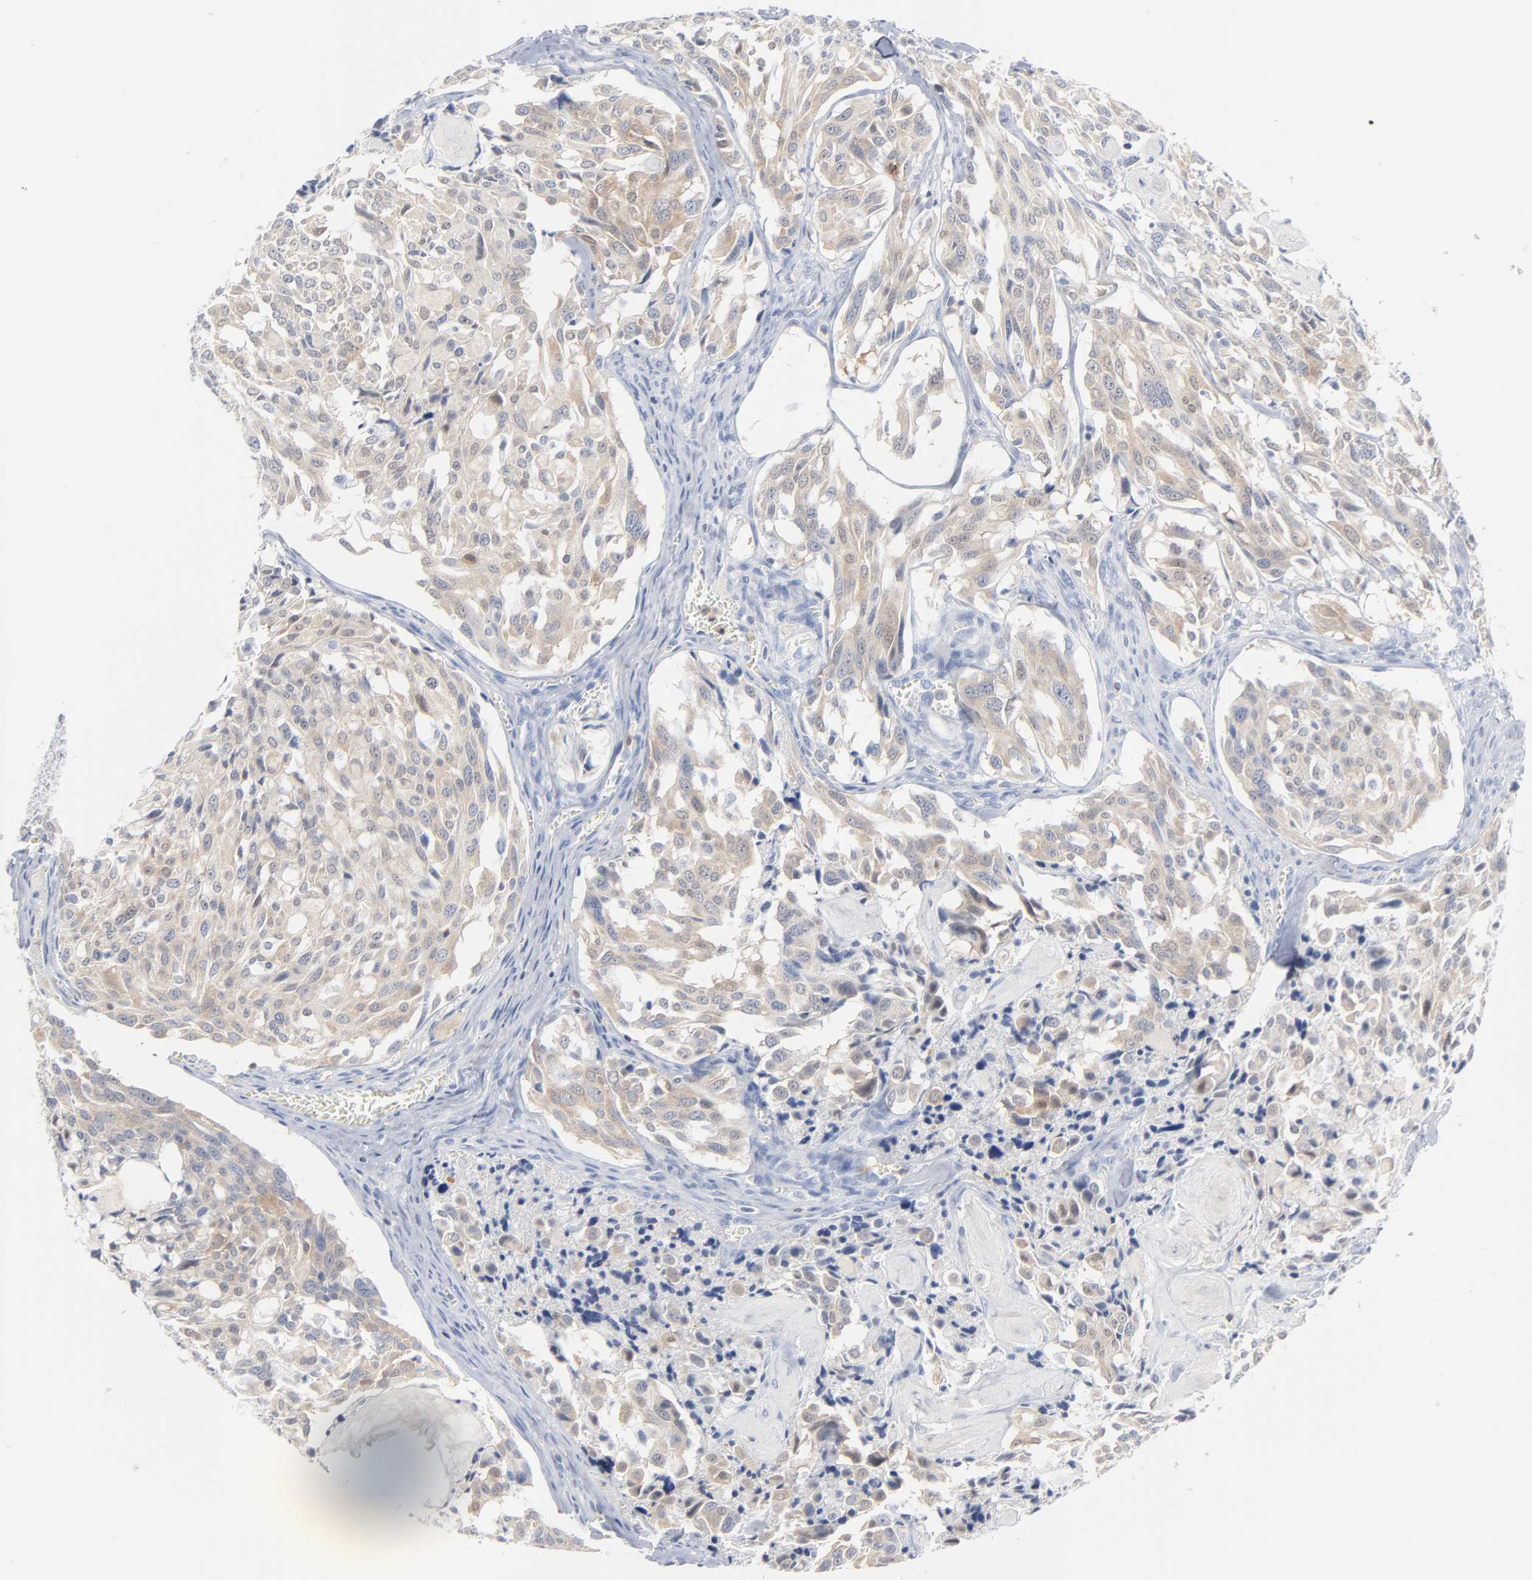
{"staining": {"intensity": "weak", "quantity": ">75%", "location": "cytoplasmic/membranous"}, "tissue": "thyroid cancer", "cell_type": "Tumor cells", "image_type": "cancer", "snomed": [{"axis": "morphology", "description": "Carcinoma, NOS"}, {"axis": "morphology", "description": "Carcinoid, malignant, NOS"}, {"axis": "topography", "description": "Thyroid gland"}], "caption": "Protein expression analysis of human thyroid cancer (malignant carcinoid) reveals weak cytoplasmic/membranous expression in approximately >75% of tumor cells.", "gene": "PTK2B", "patient": {"sex": "male", "age": 33}}